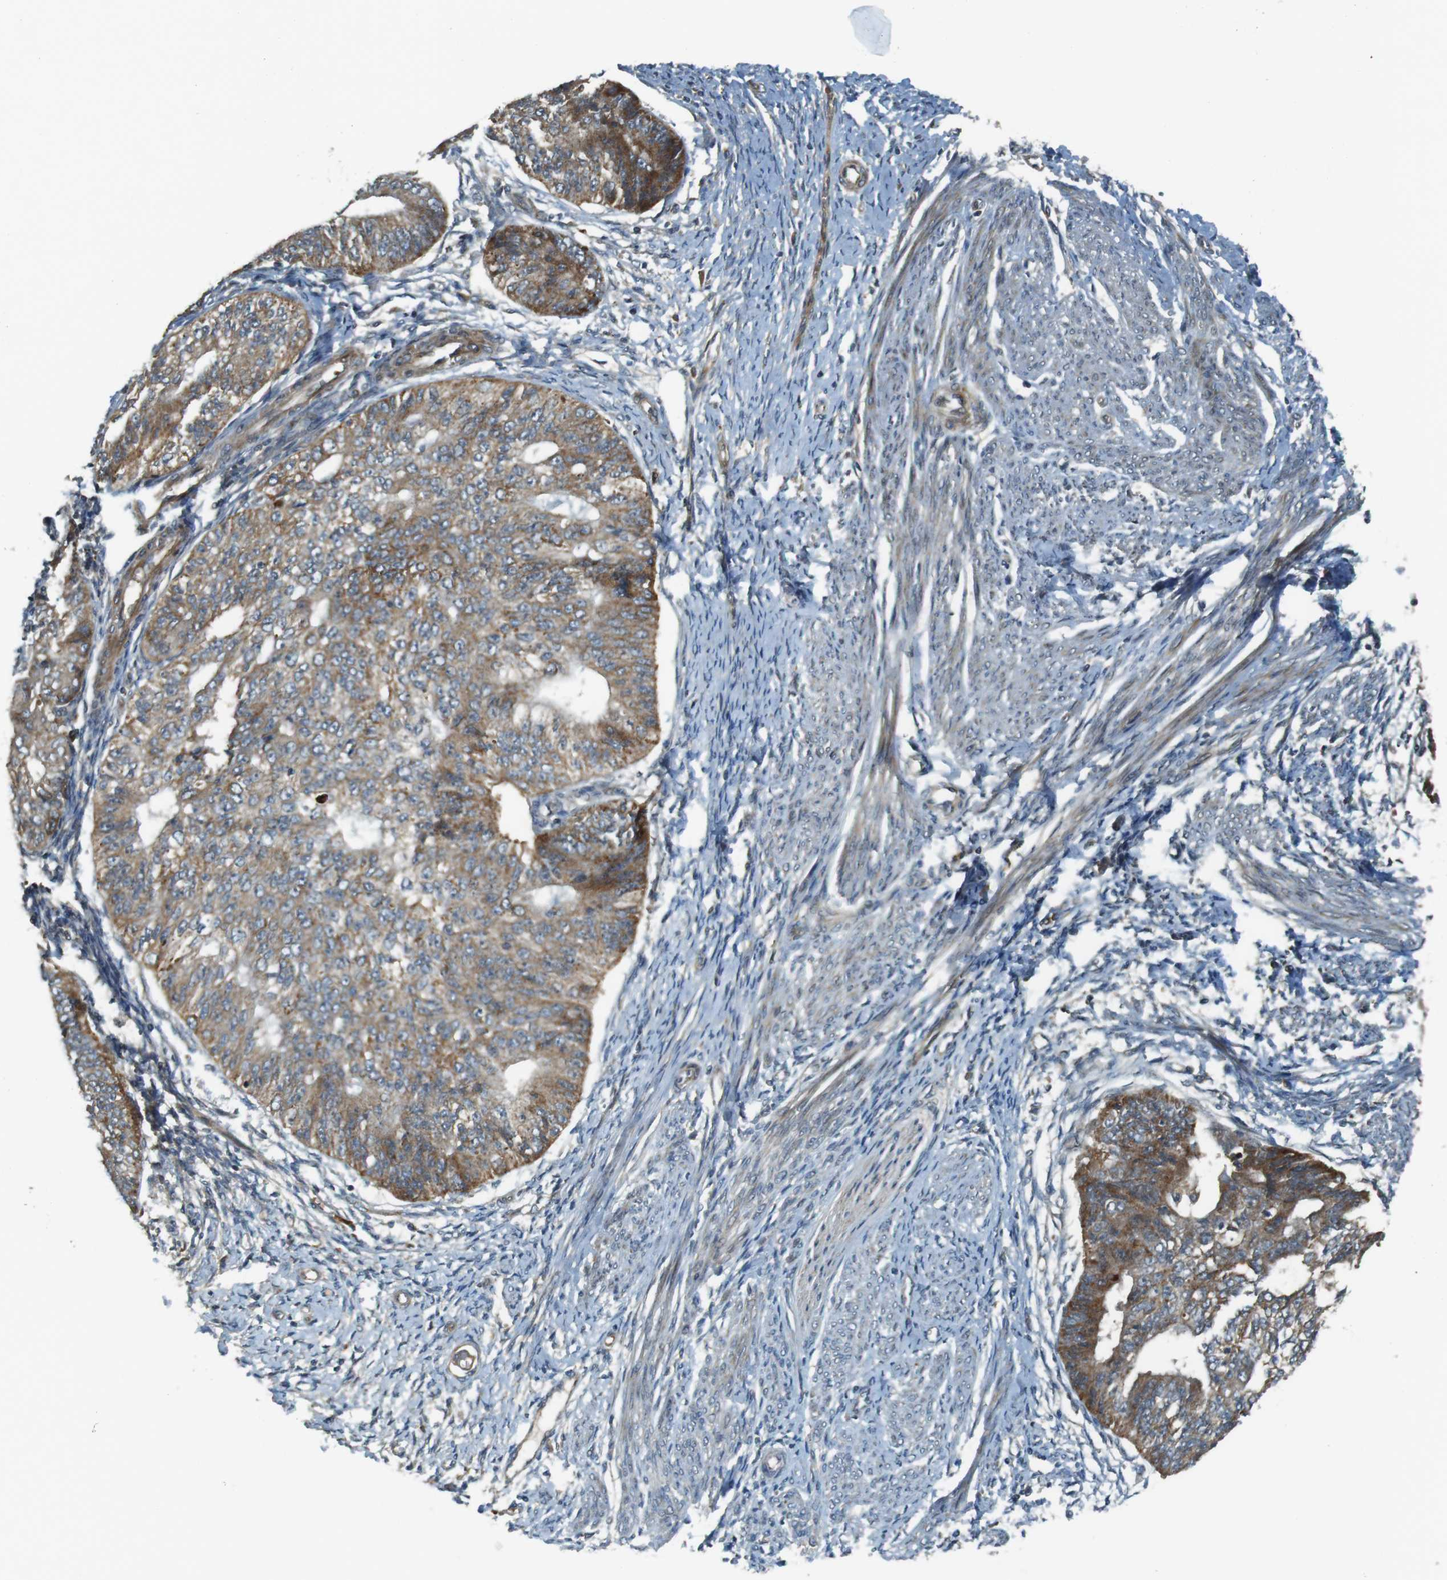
{"staining": {"intensity": "moderate", "quantity": ">75%", "location": "cytoplasmic/membranous"}, "tissue": "endometrial cancer", "cell_type": "Tumor cells", "image_type": "cancer", "snomed": [{"axis": "morphology", "description": "Adenocarcinoma, NOS"}, {"axis": "topography", "description": "Endometrium"}], "caption": "An immunohistochemistry (IHC) photomicrograph of neoplastic tissue is shown. Protein staining in brown labels moderate cytoplasmic/membranous positivity in endometrial cancer (adenocarcinoma) within tumor cells. (DAB IHC, brown staining for protein, blue staining for nuclei).", "gene": "IFFO2", "patient": {"sex": "female", "age": 32}}